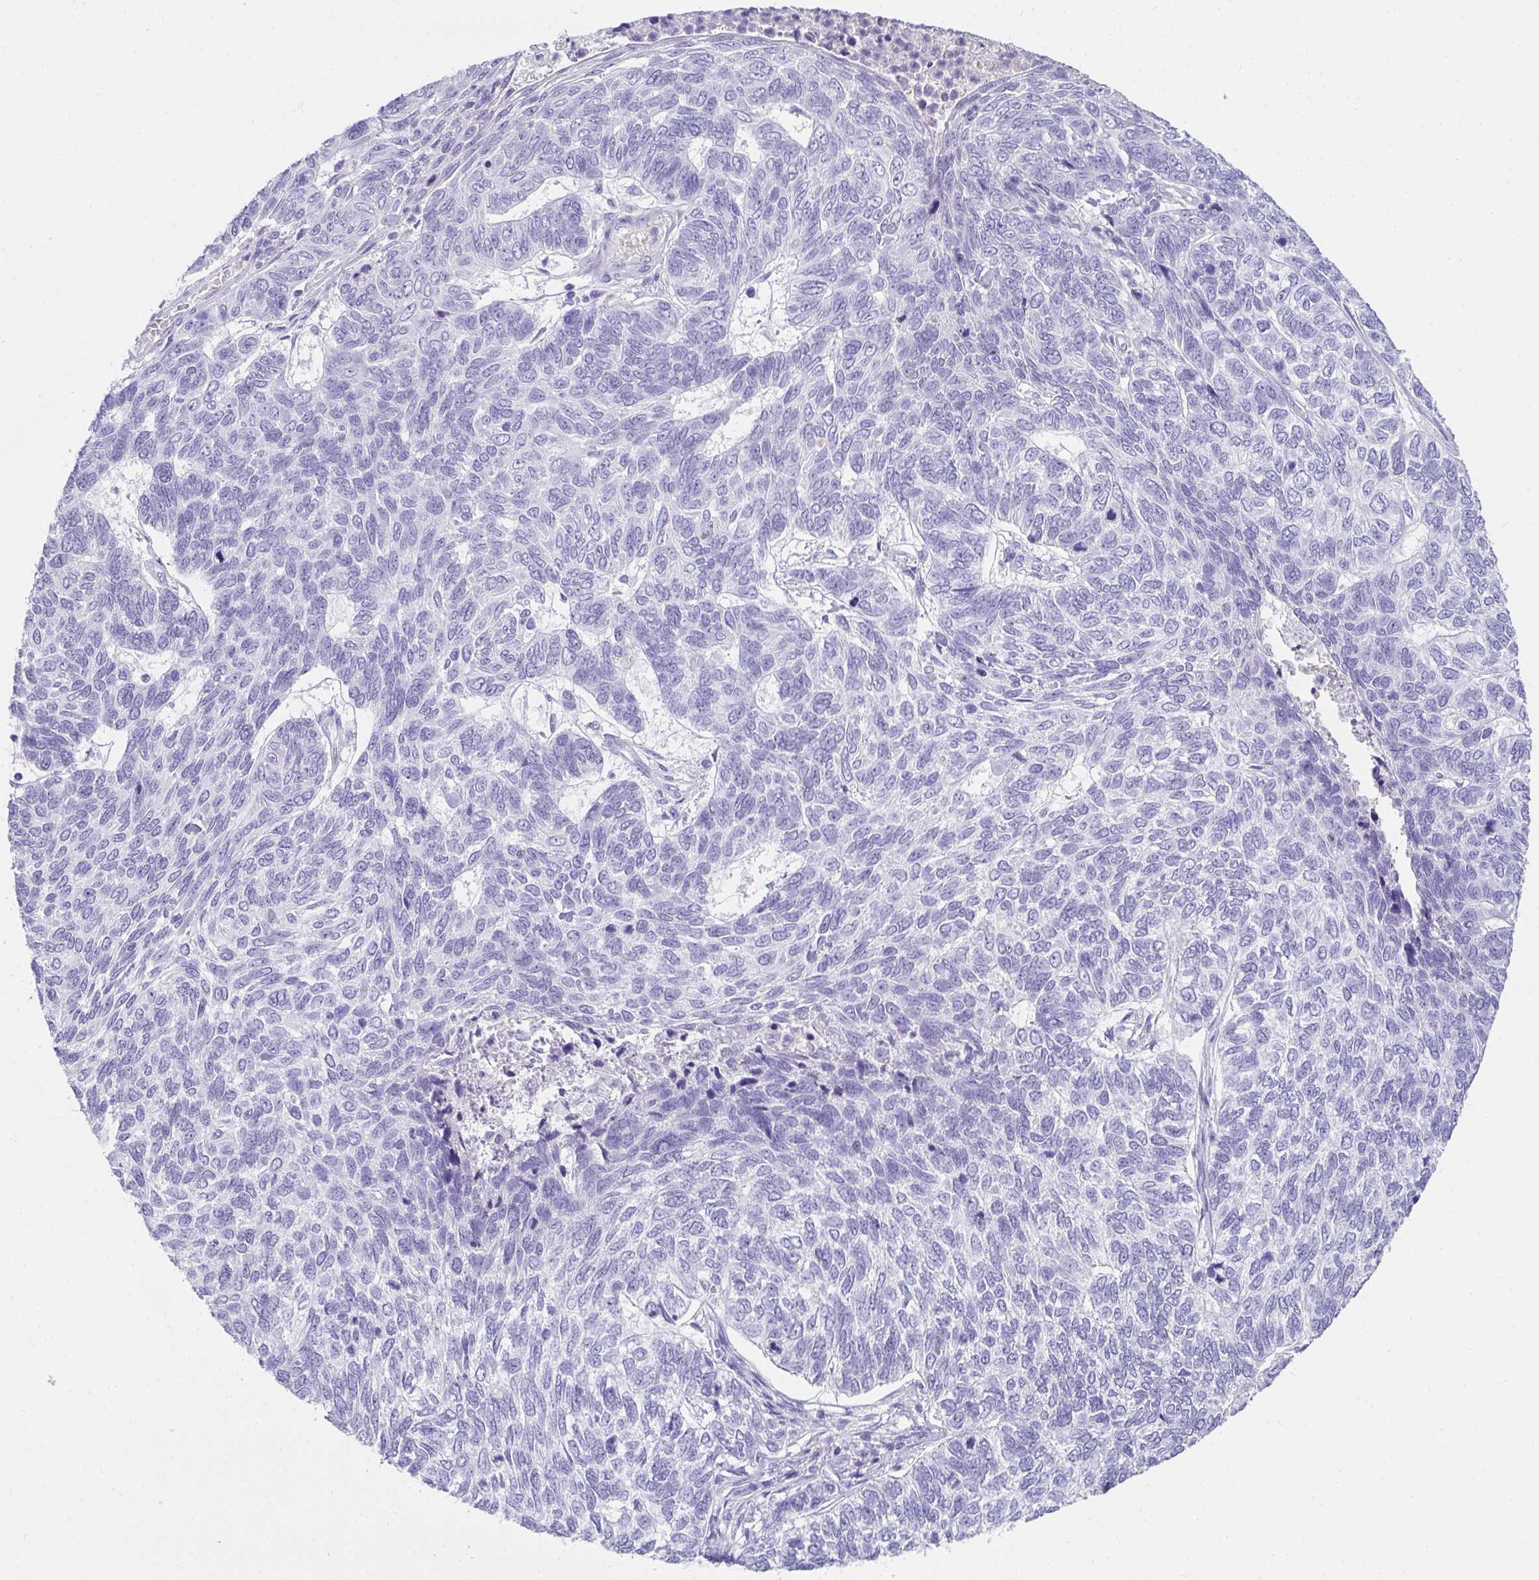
{"staining": {"intensity": "negative", "quantity": "none", "location": "none"}, "tissue": "skin cancer", "cell_type": "Tumor cells", "image_type": "cancer", "snomed": [{"axis": "morphology", "description": "Basal cell carcinoma"}, {"axis": "topography", "description": "Skin"}], "caption": "The histopathology image shows no significant expression in tumor cells of skin cancer (basal cell carcinoma). The staining is performed using DAB (3,3'-diaminobenzidine) brown chromogen with nuclei counter-stained in using hematoxylin.", "gene": "TNNT1", "patient": {"sex": "female", "age": 65}}